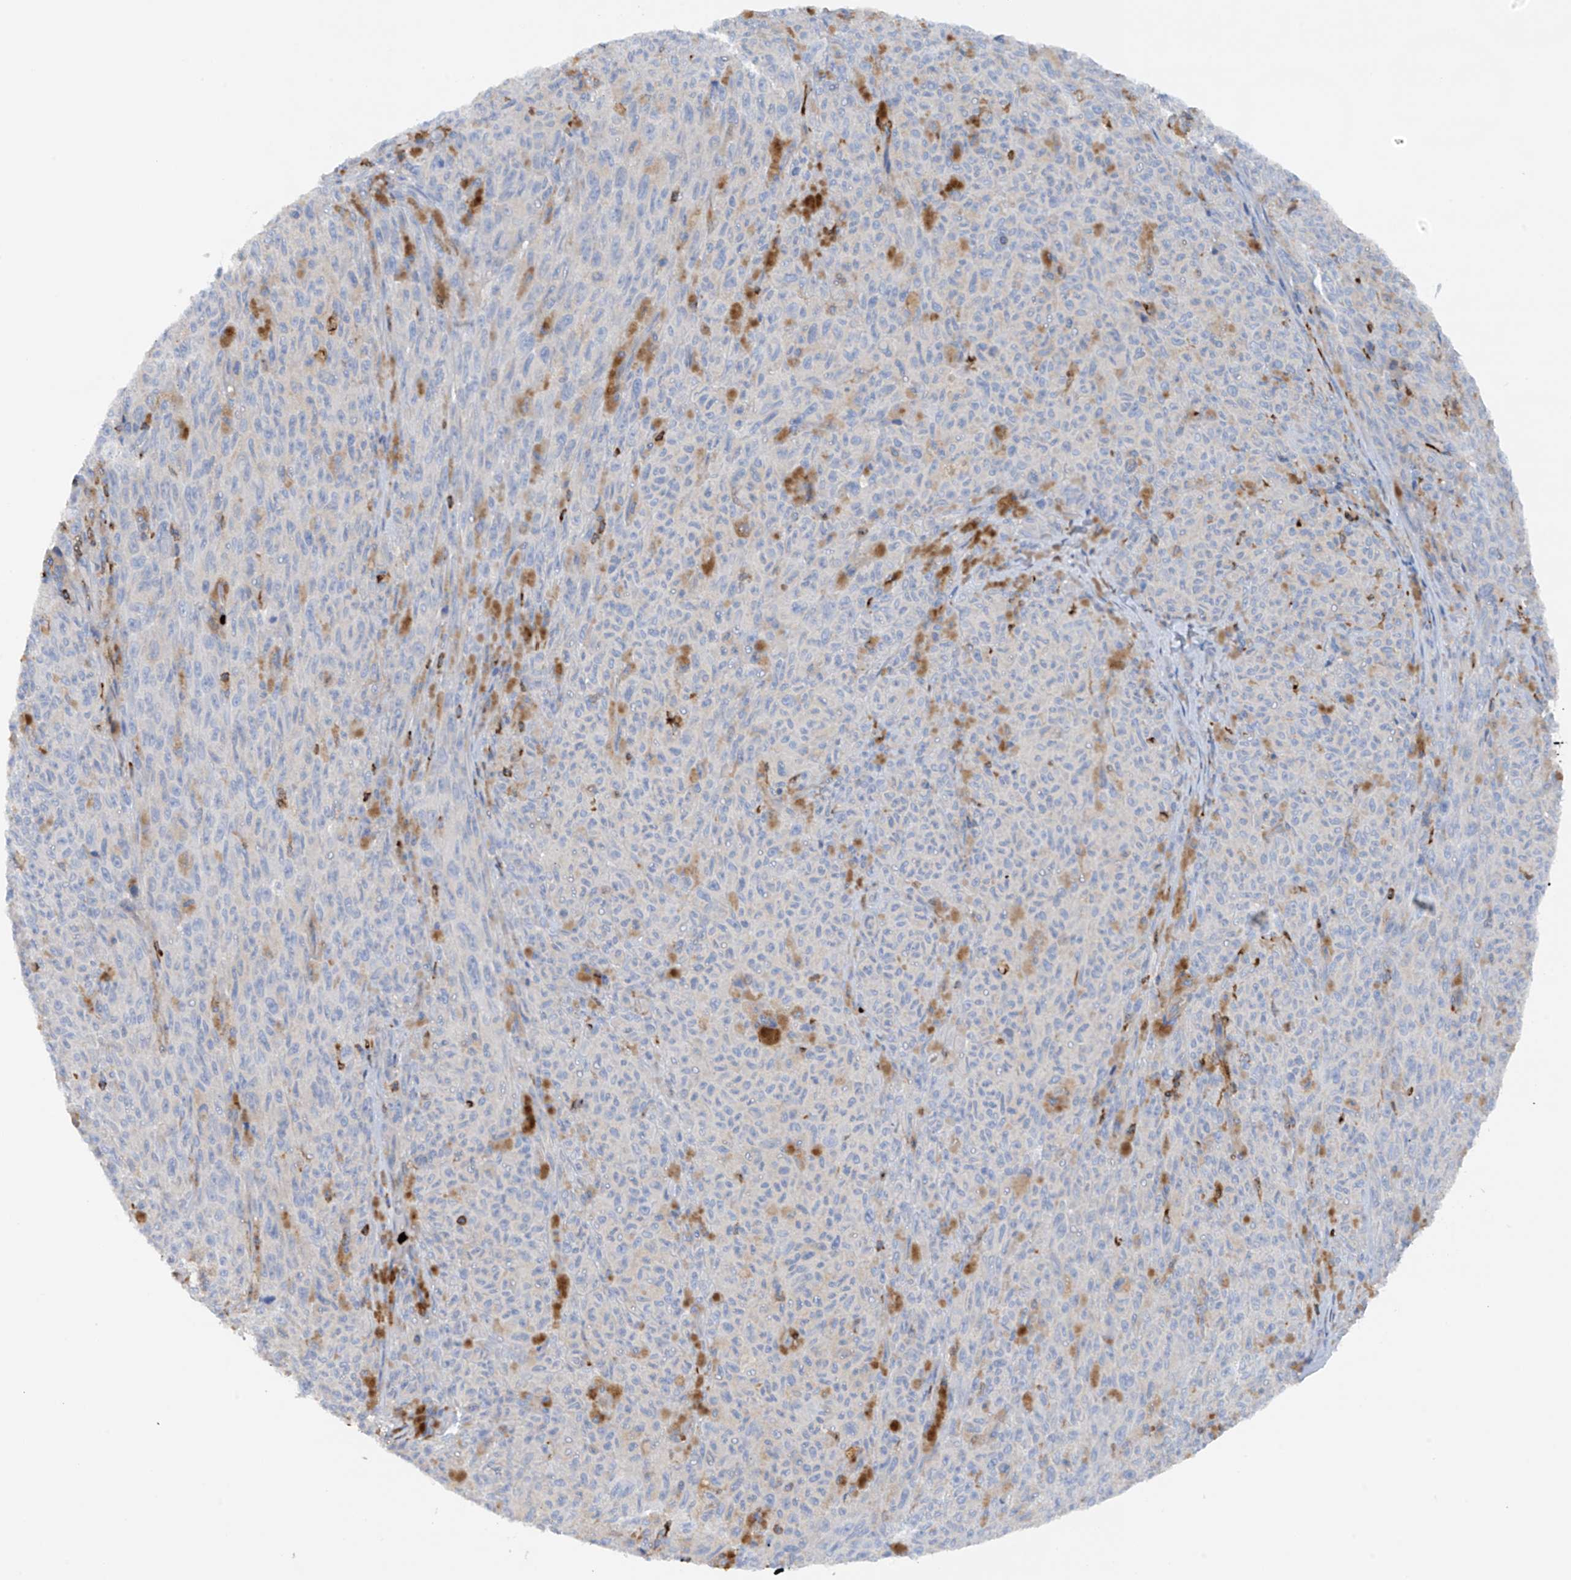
{"staining": {"intensity": "negative", "quantity": "none", "location": "none"}, "tissue": "melanoma", "cell_type": "Tumor cells", "image_type": "cancer", "snomed": [{"axis": "morphology", "description": "Malignant melanoma, NOS"}, {"axis": "topography", "description": "Skin"}], "caption": "The micrograph displays no significant staining in tumor cells of malignant melanoma.", "gene": "PHACTR2", "patient": {"sex": "female", "age": 82}}